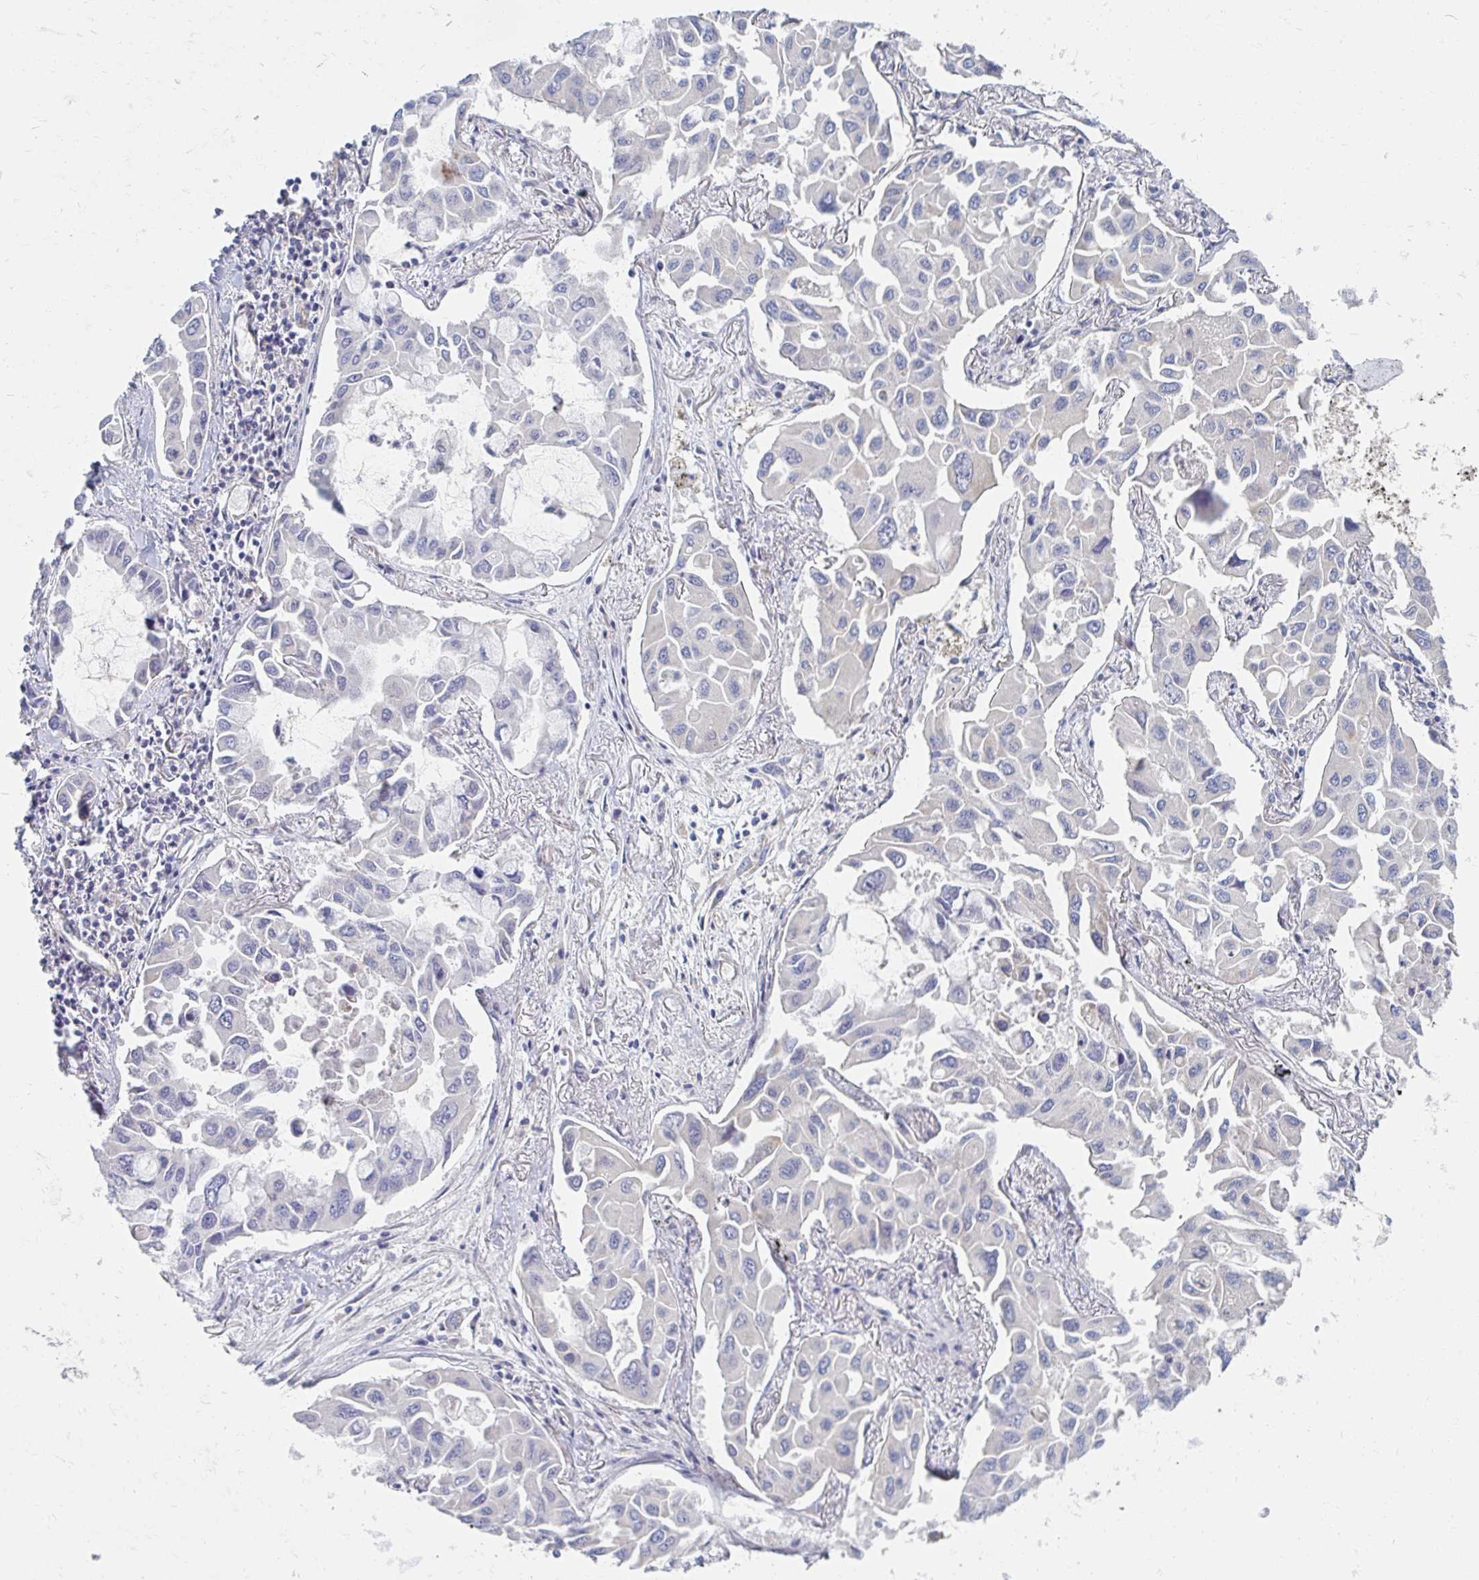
{"staining": {"intensity": "negative", "quantity": "none", "location": "none"}, "tissue": "lung cancer", "cell_type": "Tumor cells", "image_type": "cancer", "snomed": [{"axis": "morphology", "description": "Adenocarcinoma, NOS"}, {"axis": "topography", "description": "Lung"}], "caption": "Immunohistochemistry (IHC) of lung cancer displays no positivity in tumor cells. (DAB (3,3'-diaminobenzidine) immunohistochemistry (IHC) with hematoxylin counter stain).", "gene": "MAVS", "patient": {"sex": "male", "age": 64}}